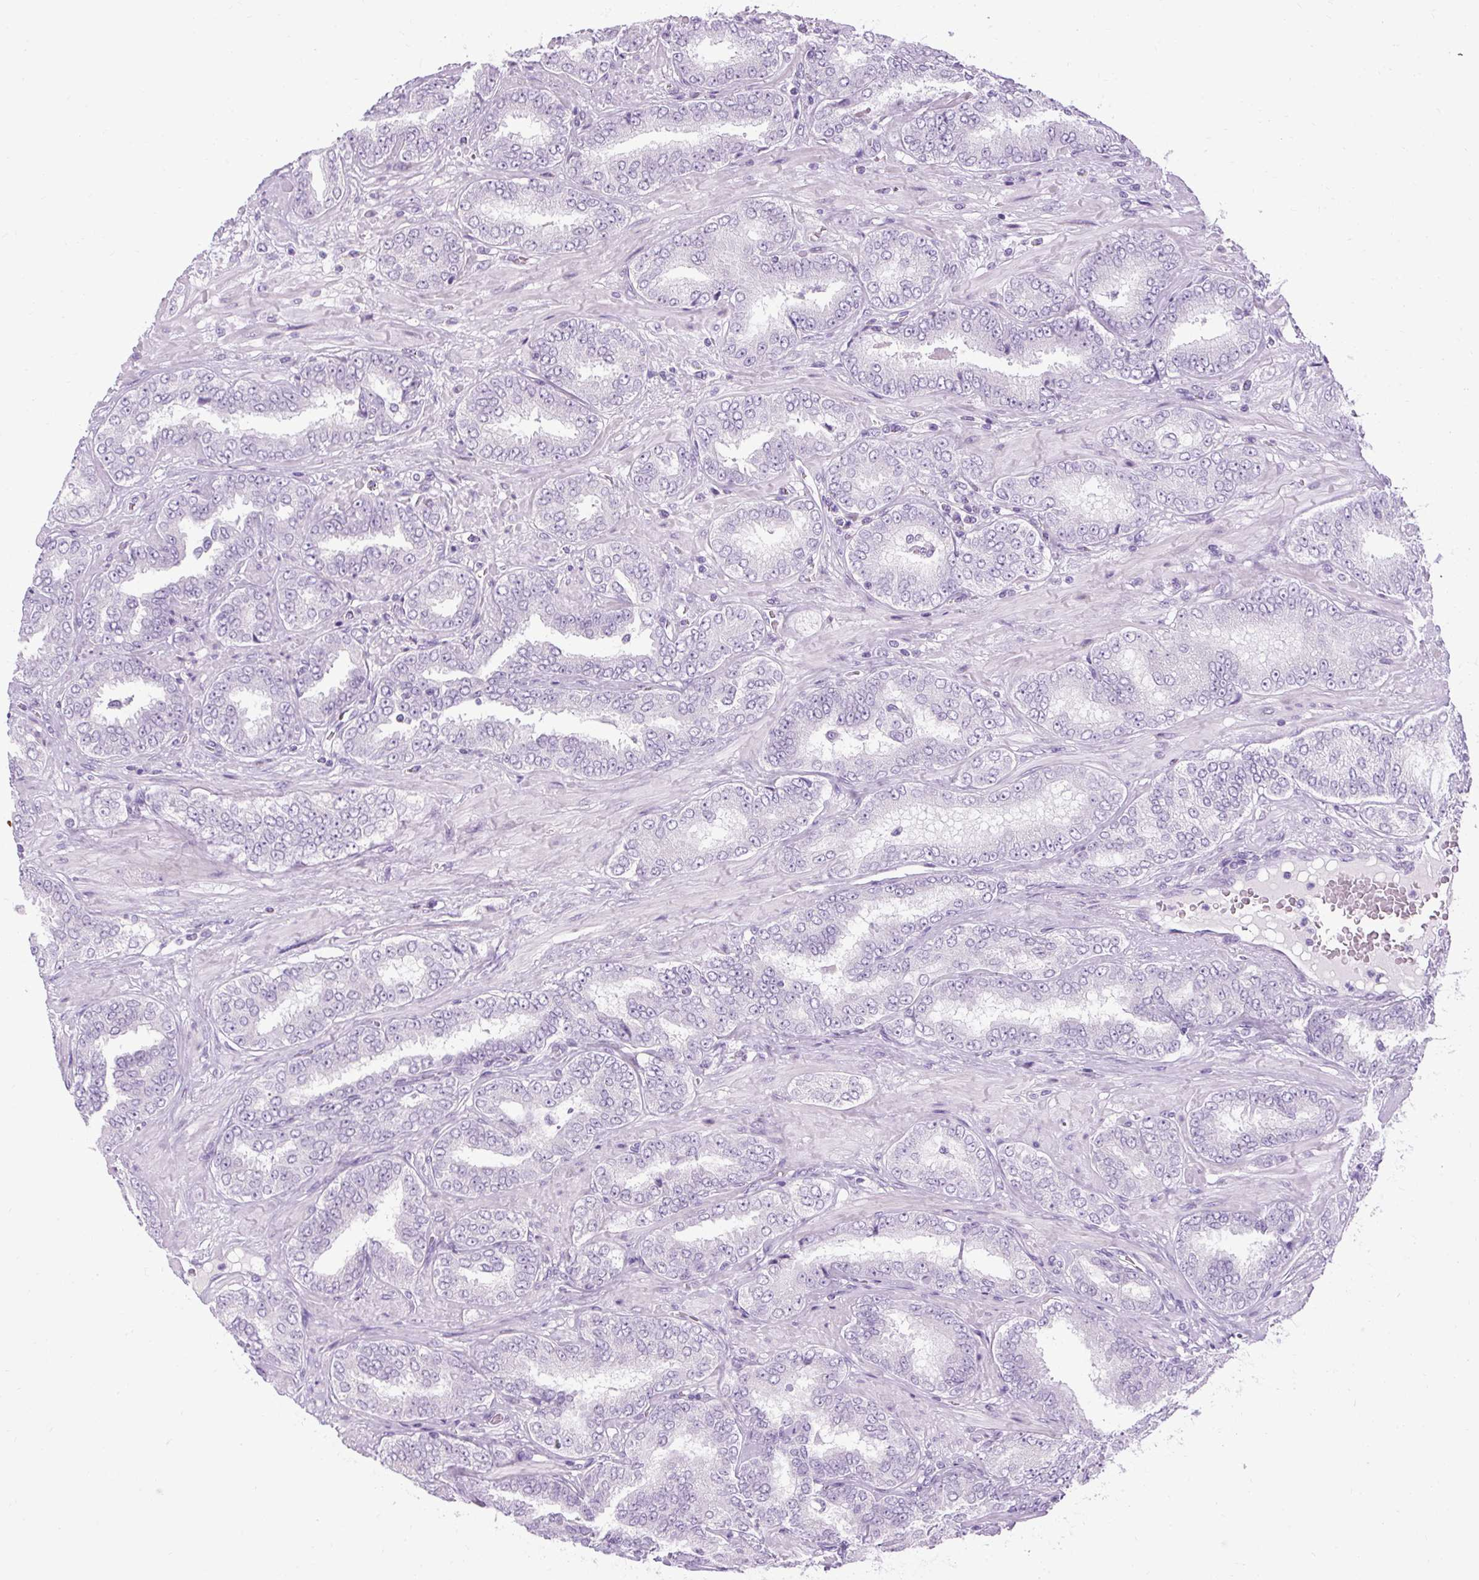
{"staining": {"intensity": "negative", "quantity": "none", "location": "none"}, "tissue": "prostate cancer", "cell_type": "Tumor cells", "image_type": "cancer", "snomed": [{"axis": "morphology", "description": "Adenocarcinoma, High grade"}, {"axis": "topography", "description": "Prostate"}], "caption": "Histopathology image shows no protein positivity in tumor cells of prostate high-grade adenocarcinoma tissue.", "gene": "B3GNT4", "patient": {"sex": "male", "age": 72}}